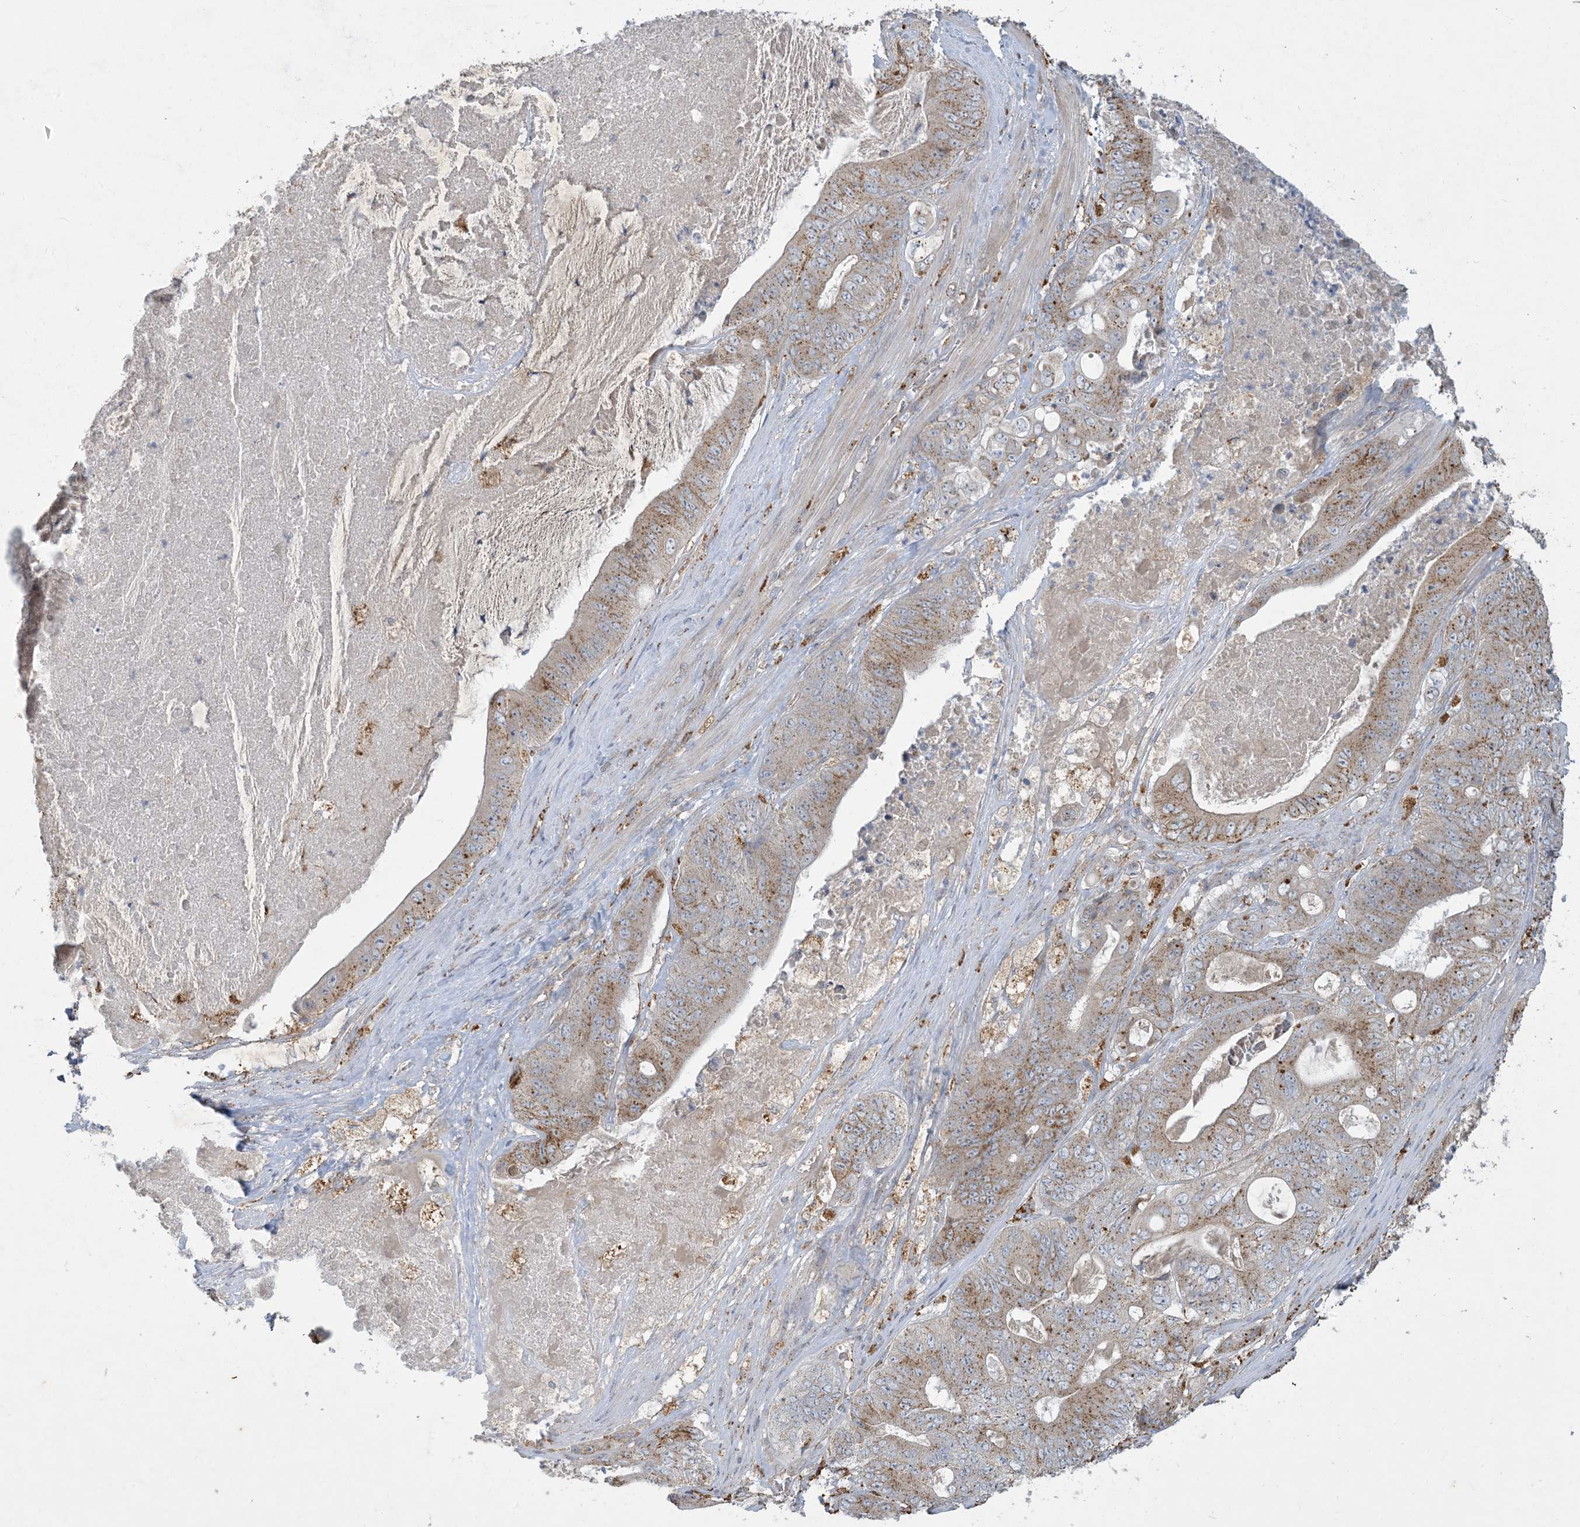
{"staining": {"intensity": "moderate", "quantity": ">75%", "location": "cytoplasmic/membranous"}, "tissue": "stomach cancer", "cell_type": "Tumor cells", "image_type": "cancer", "snomed": [{"axis": "morphology", "description": "Adenocarcinoma, NOS"}, {"axis": "topography", "description": "Stomach"}], "caption": "Human stomach cancer (adenocarcinoma) stained with a protein marker displays moderate staining in tumor cells.", "gene": "MRPS18A", "patient": {"sex": "female", "age": 73}}